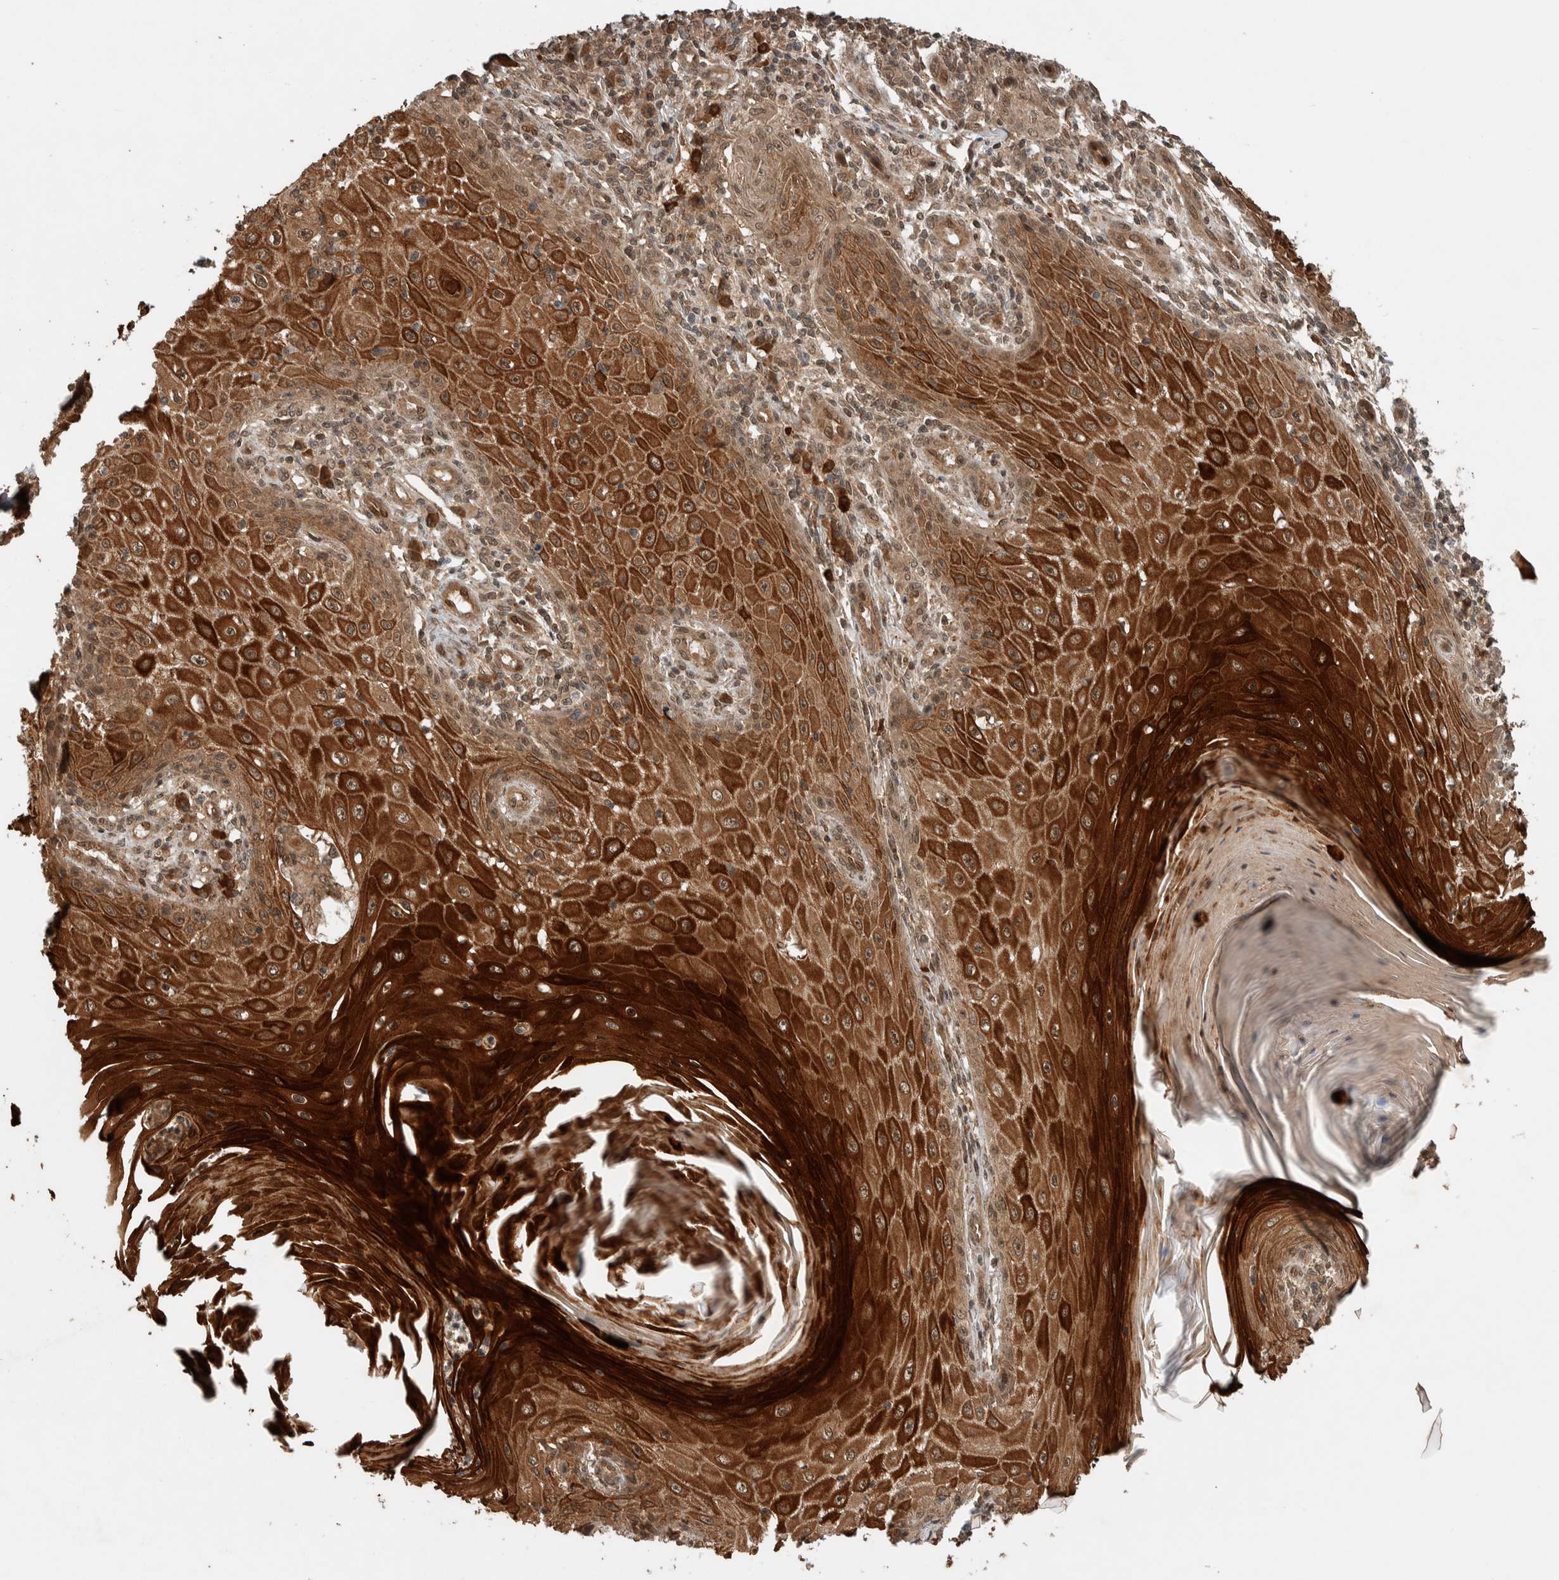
{"staining": {"intensity": "strong", "quantity": ">75%", "location": "nuclear"}, "tissue": "skin cancer", "cell_type": "Tumor cells", "image_type": "cancer", "snomed": [{"axis": "morphology", "description": "Squamous cell carcinoma, NOS"}, {"axis": "topography", "description": "Skin"}], "caption": "The histopathology image displays staining of squamous cell carcinoma (skin), revealing strong nuclear protein expression (brown color) within tumor cells. The staining is performed using DAB (3,3'-diaminobenzidine) brown chromogen to label protein expression. The nuclei are counter-stained blue using hematoxylin.", "gene": "CNTROB", "patient": {"sex": "female", "age": 73}}